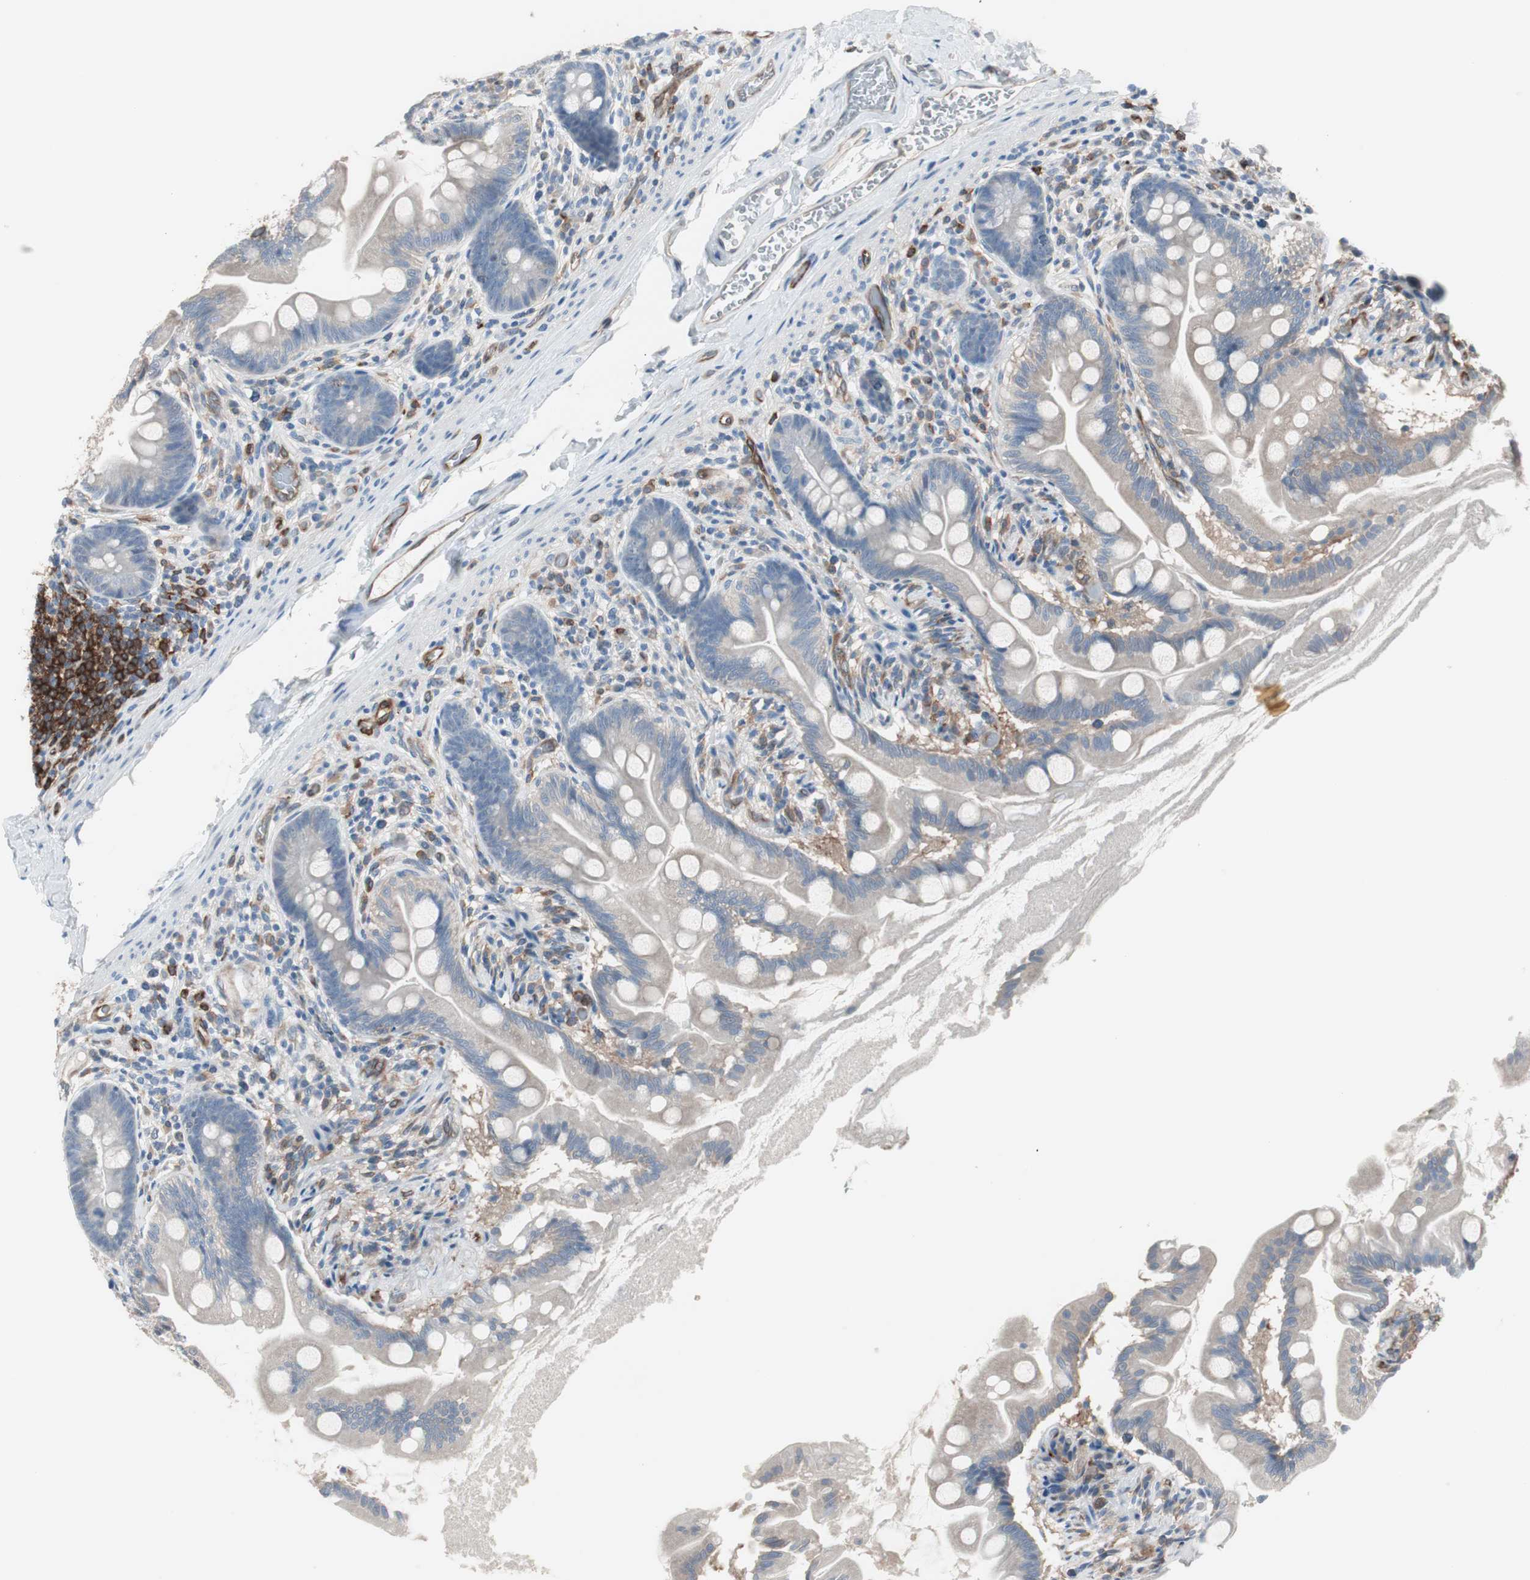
{"staining": {"intensity": "weak", "quantity": "25%-75%", "location": "cytoplasmic/membranous"}, "tissue": "small intestine", "cell_type": "Glandular cells", "image_type": "normal", "snomed": [{"axis": "morphology", "description": "Normal tissue, NOS"}, {"axis": "topography", "description": "Small intestine"}], "caption": "IHC of unremarkable human small intestine demonstrates low levels of weak cytoplasmic/membranous positivity in approximately 25%-75% of glandular cells. Nuclei are stained in blue.", "gene": "SWAP70", "patient": {"sex": "female", "age": 56}}